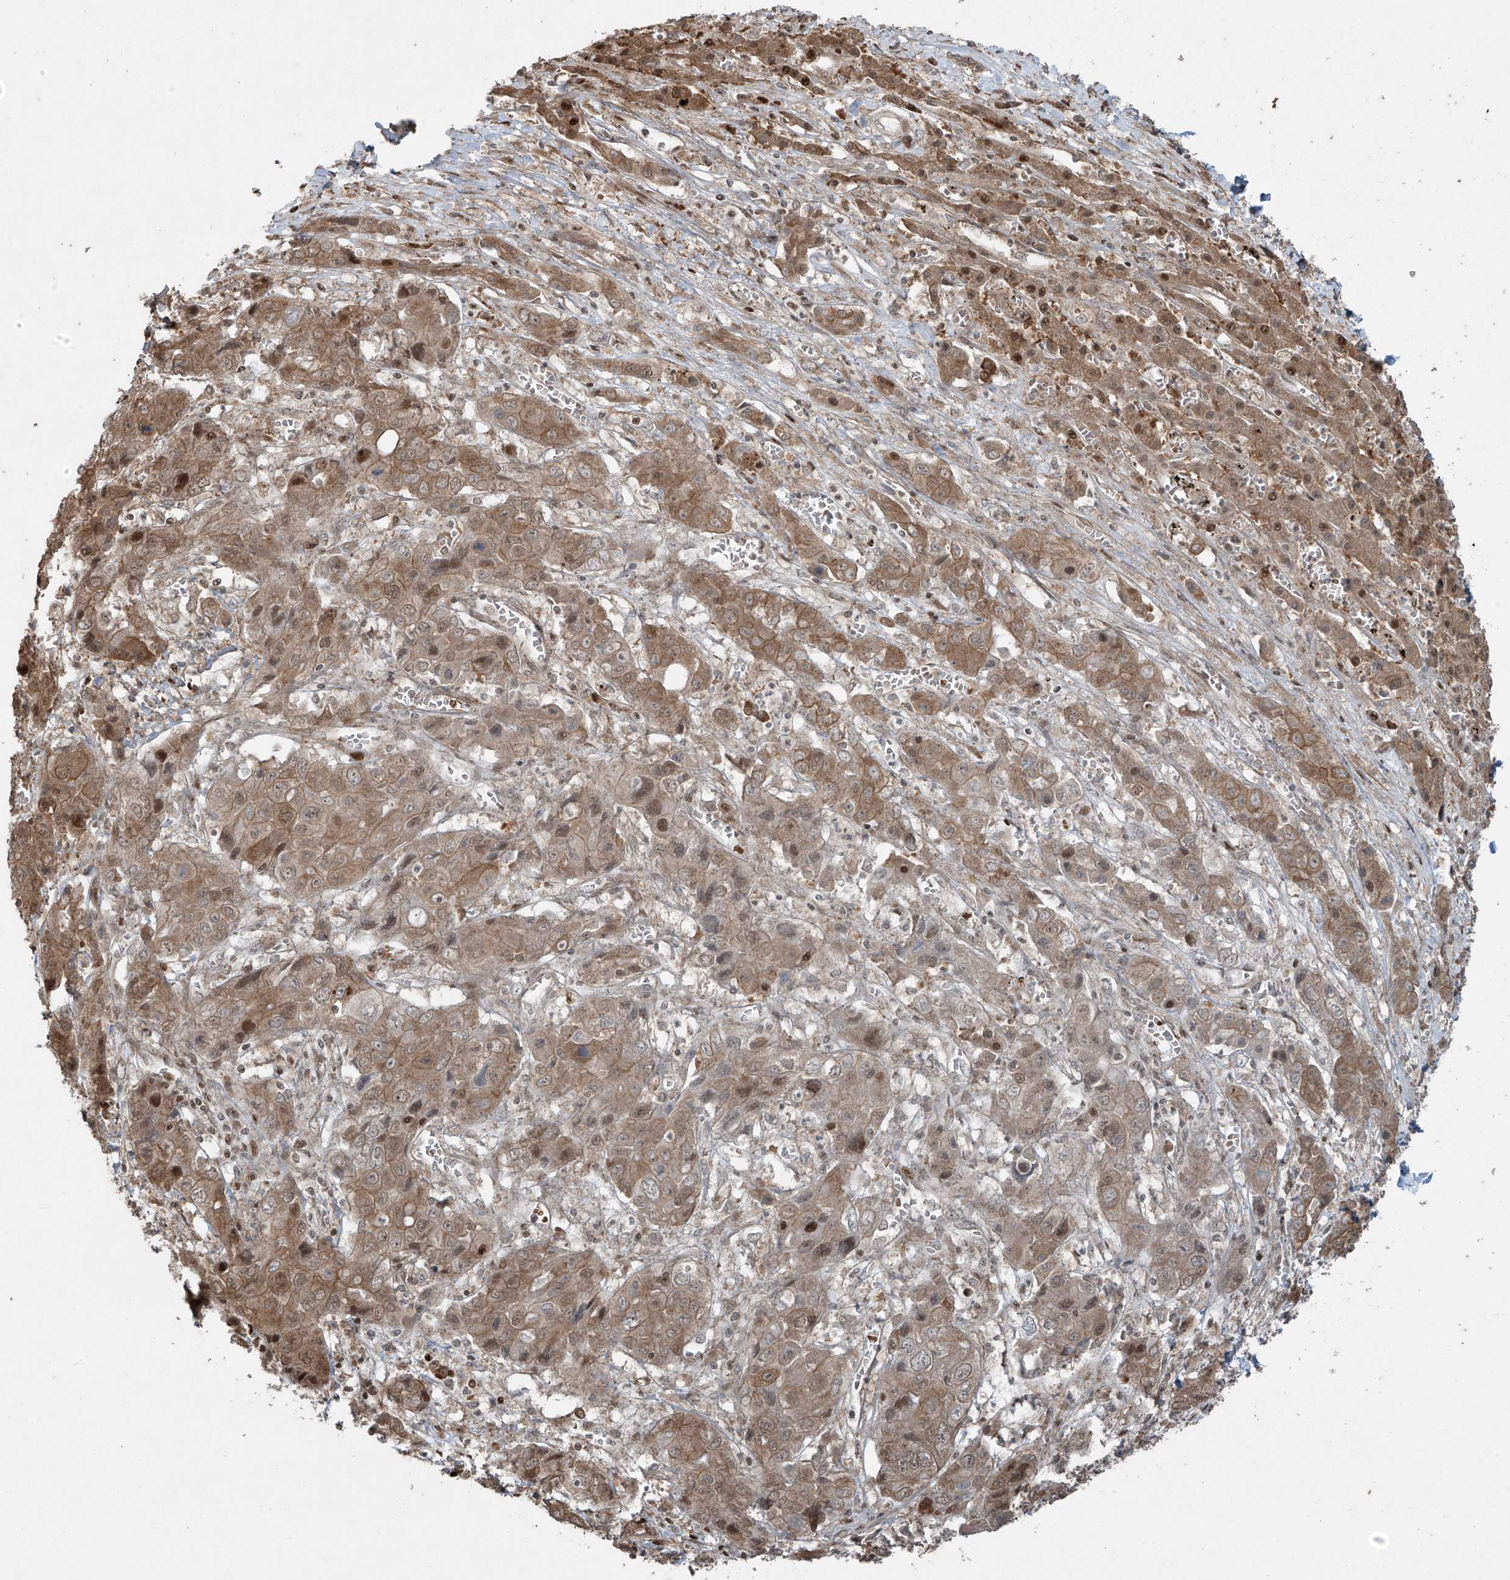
{"staining": {"intensity": "moderate", "quantity": ">75%", "location": "cytoplasmic/membranous,nuclear"}, "tissue": "liver cancer", "cell_type": "Tumor cells", "image_type": "cancer", "snomed": [{"axis": "morphology", "description": "Cholangiocarcinoma"}, {"axis": "topography", "description": "Liver"}], "caption": "The image demonstrates a brown stain indicating the presence of a protein in the cytoplasmic/membranous and nuclear of tumor cells in liver cancer. (IHC, brightfield microscopy, high magnification).", "gene": "TTC22", "patient": {"sex": "male", "age": 67}}